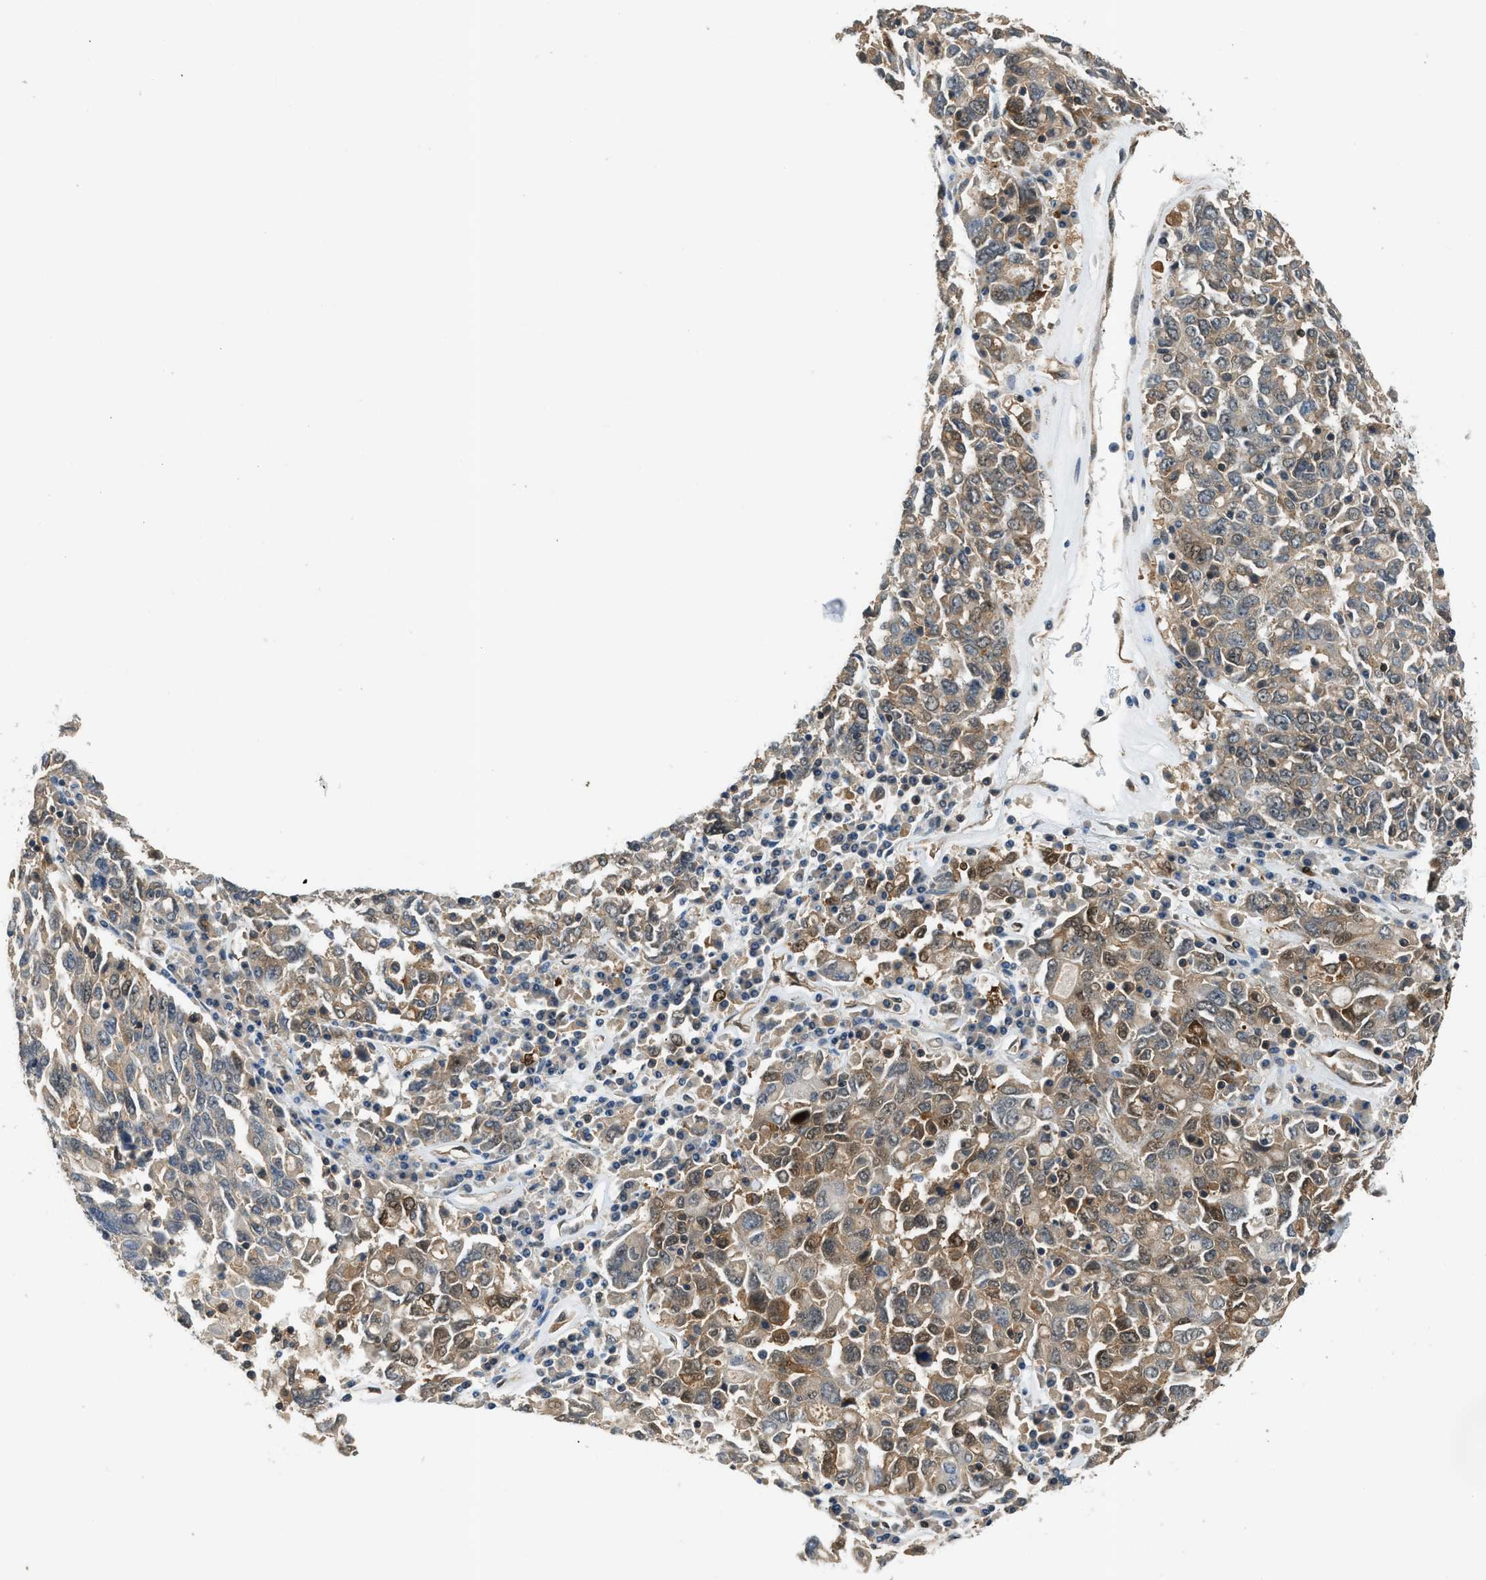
{"staining": {"intensity": "weak", "quantity": "25%-75%", "location": "cytoplasmic/membranous,nuclear"}, "tissue": "ovarian cancer", "cell_type": "Tumor cells", "image_type": "cancer", "snomed": [{"axis": "morphology", "description": "Carcinoma, endometroid"}, {"axis": "topography", "description": "Ovary"}], "caption": "High-magnification brightfield microscopy of endometroid carcinoma (ovarian) stained with DAB (3,3'-diaminobenzidine) (brown) and counterstained with hematoxylin (blue). tumor cells exhibit weak cytoplasmic/membranous and nuclear expression is identified in about25%-75% of cells. Using DAB (brown) and hematoxylin (blue) stains, captured at high magnification using brightfield microscopy.", "gene": "CBLB", "patient": {"sex": "female", "age": 62}}